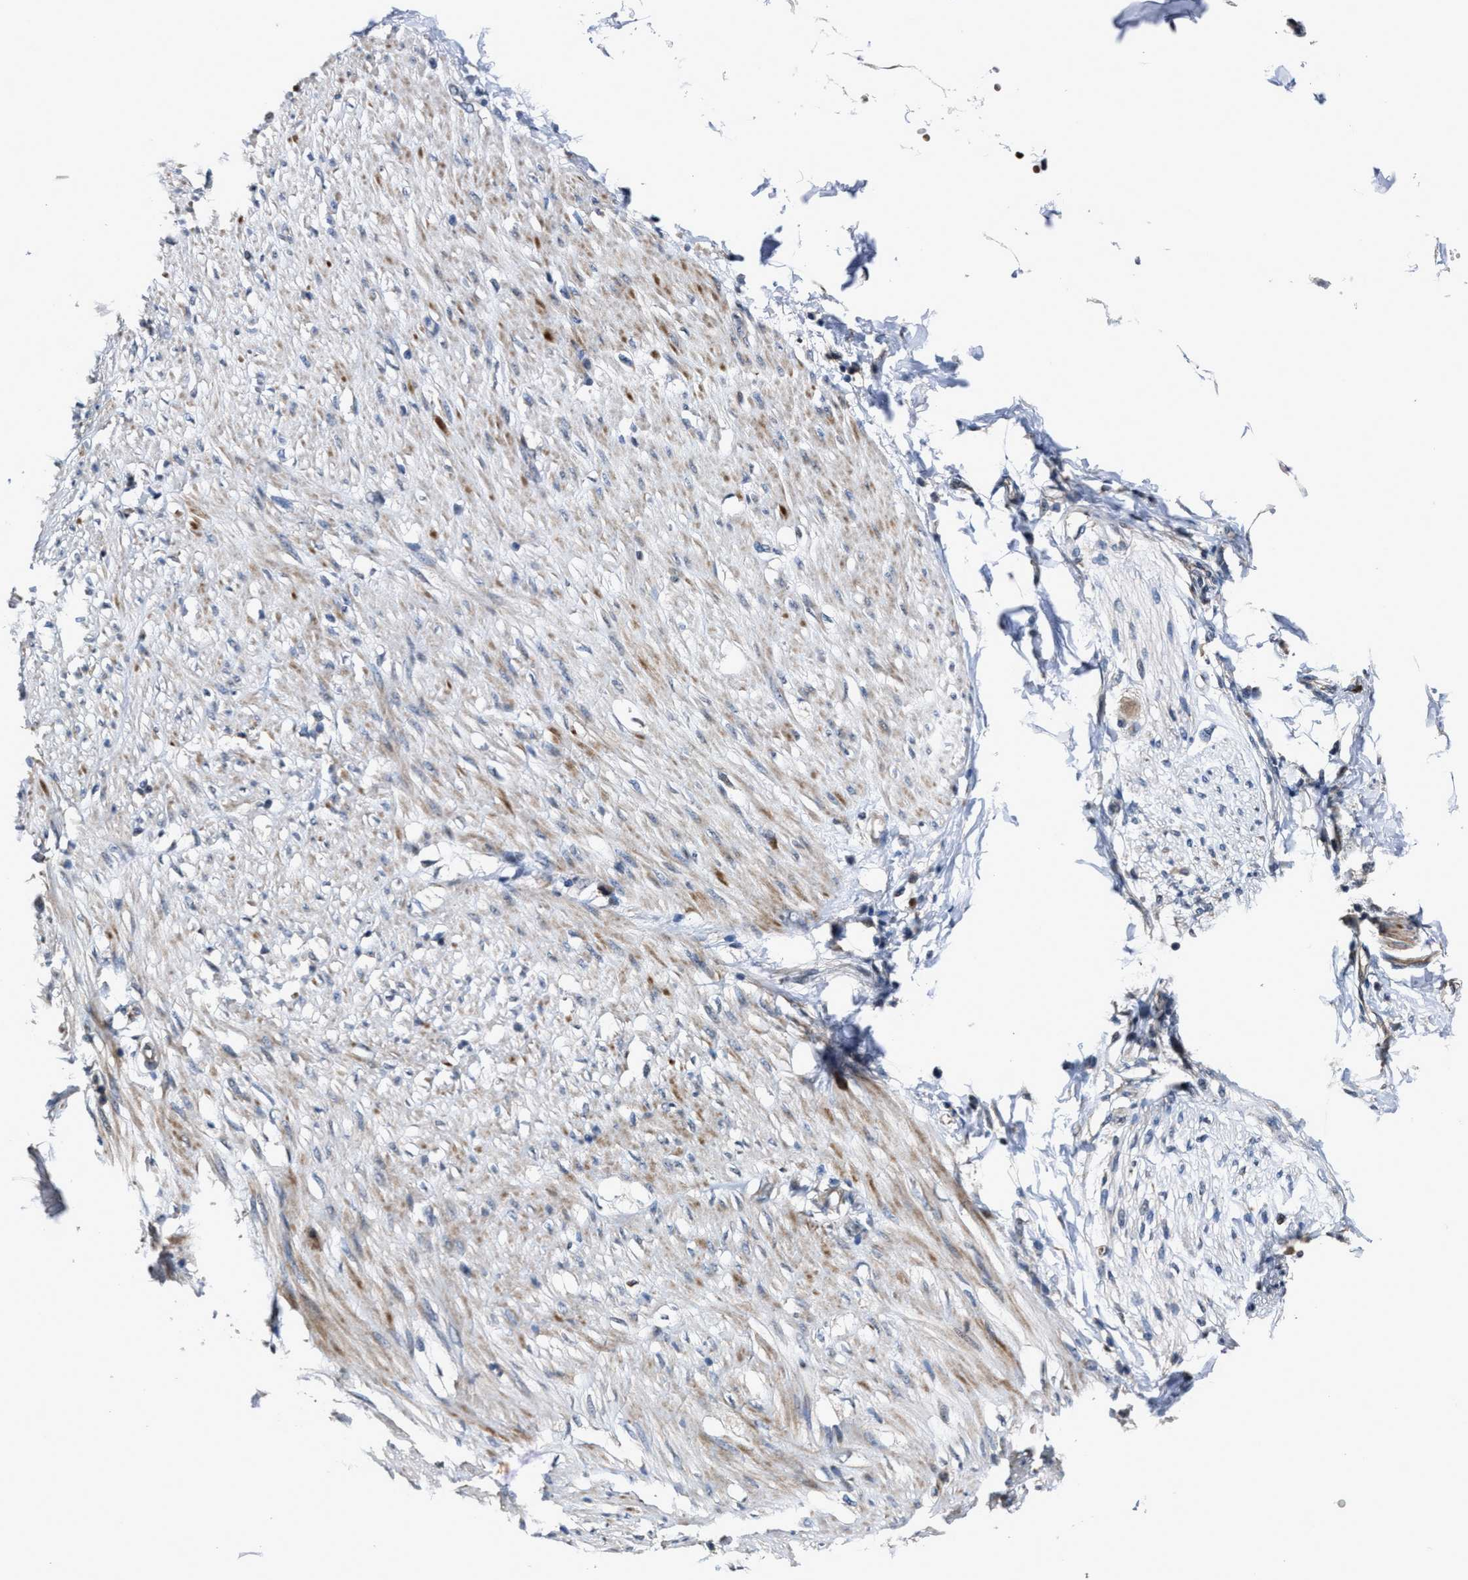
{"staining": {"intensity": "moderate", "quantity": ">75%", "location": "cytoplasmic/membranous"}, "tissue": "adipose tissue", "cell_type": "Adipocytes", "image_type": "normal", "snomed": [{"axis": "morphology", "description": "Normal tissue, NOS"}, {"axis": "morphology", "description": "Adenocarcinoma, NOS"}, {"axis": "topography", "description": "Colon"}, {"axis": "topography", "description": "Peripheral nerve tissue"}], "caption": "Immunohistochemistry (IHC) micrograph of benign adipose tissue: human adipose tissue stained using immunohistochemistry (IHC) demonstrates medium levels of moderate protein expression localized specifically in the cytoplasmic/membranous of adipocytes, appearing as a cytoplasmic/membranous brown color.", "gene": "HAUS6", "patient": {"sex": "male", "age": 14}}